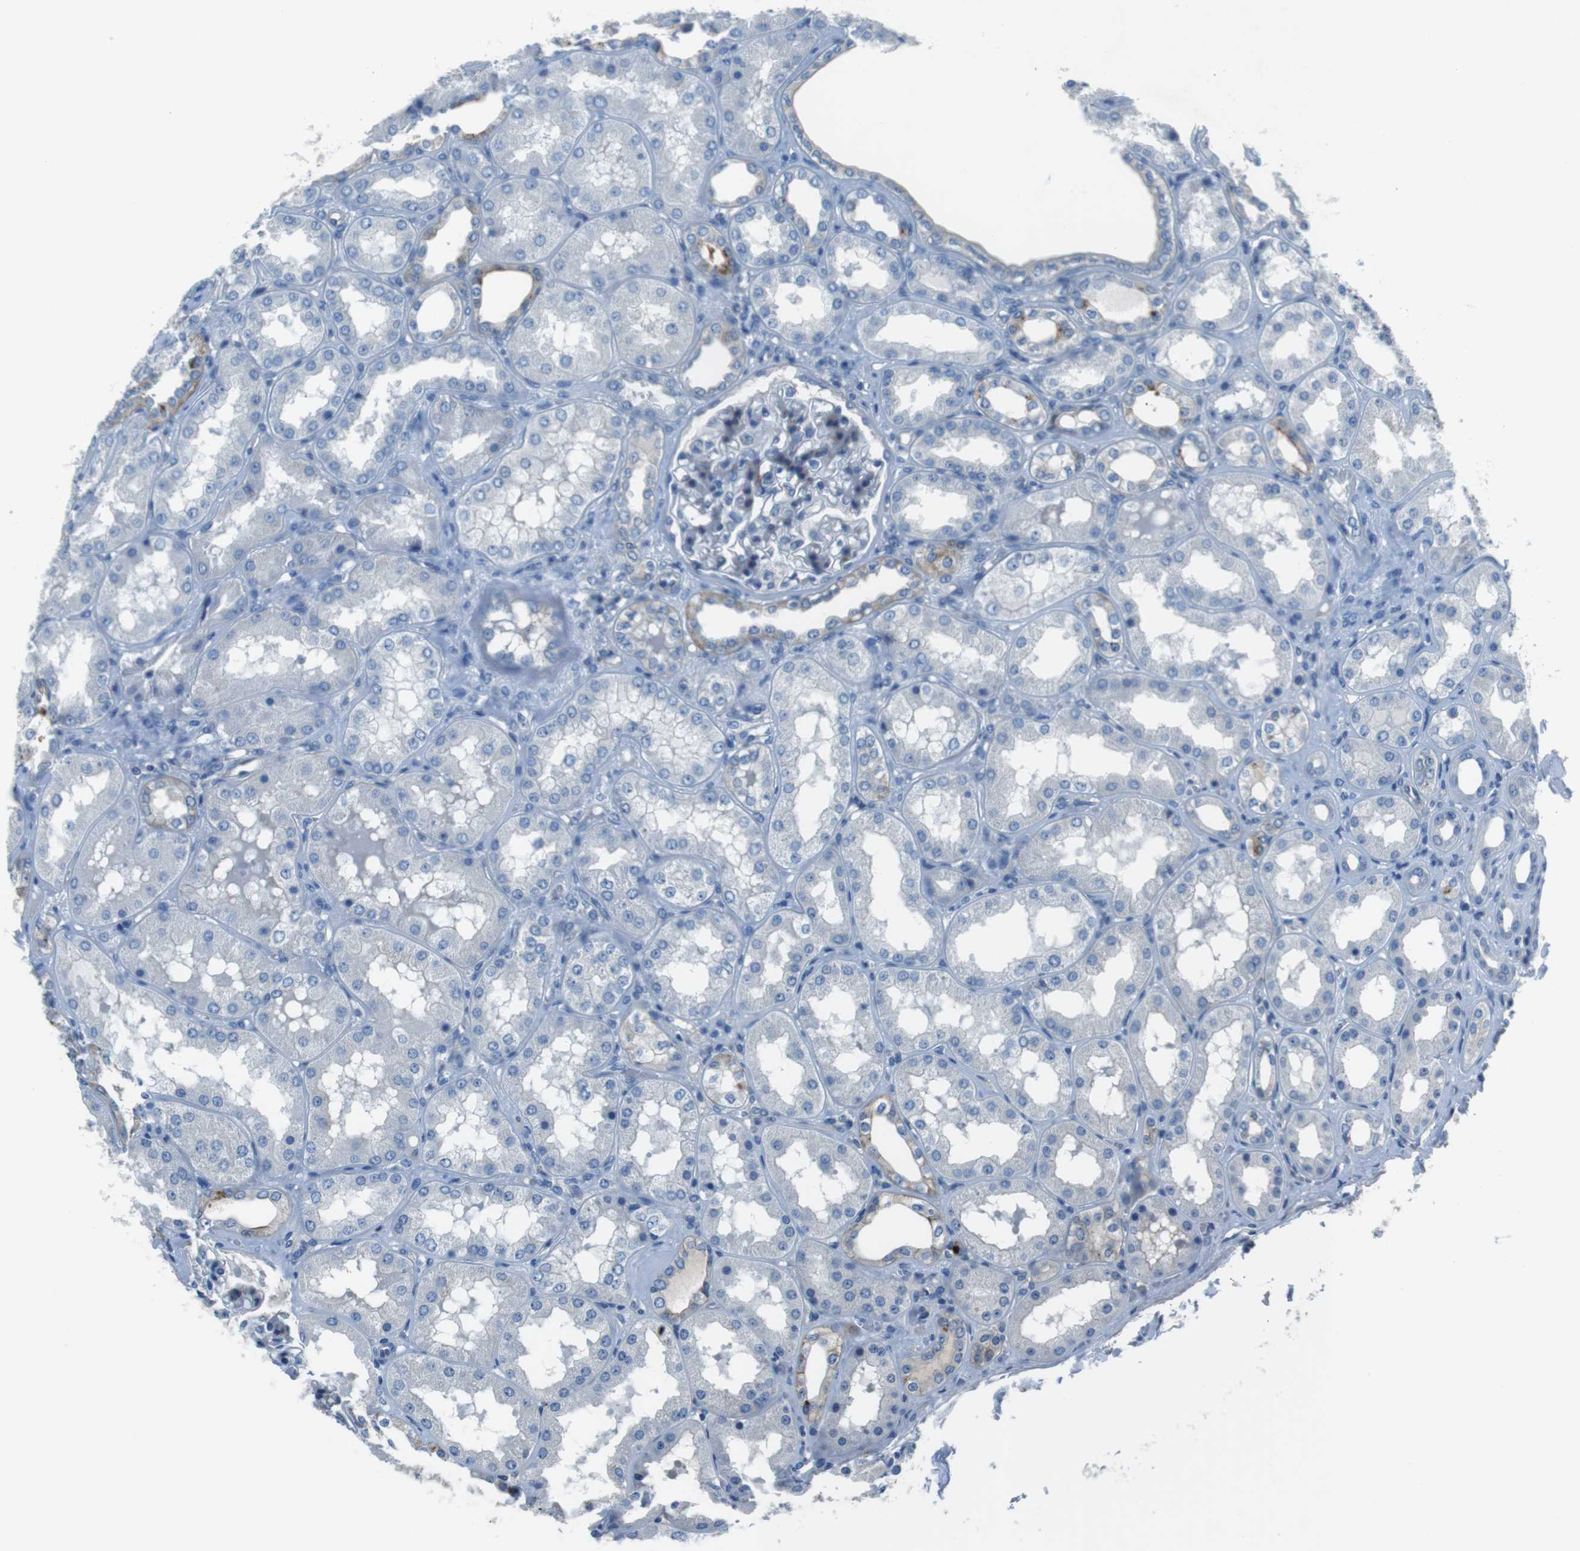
{"staining": {"intensity": "negative", "quantity": "none", "location": "none"}, "tissue": "kidney", "cell_type": "Cells in glomeruli", "image_type": "normal", "snomed": [{"axis": "morphology", "description": "Normal tissue, NOS"}, {"axis": "topography", "description": "Kidney"}], "caption": "Immunohistochemistry (IHC) of benign human kidney reveals no staining in cells in glomeruli. (Stains: DAB immunohistochemistry (IHC) with hematoxylin counter stain, Microscopy: brightfield microscopy at high magnification).", "gene": "TULP3", "patient": {"sex": "female", "age": 56}}